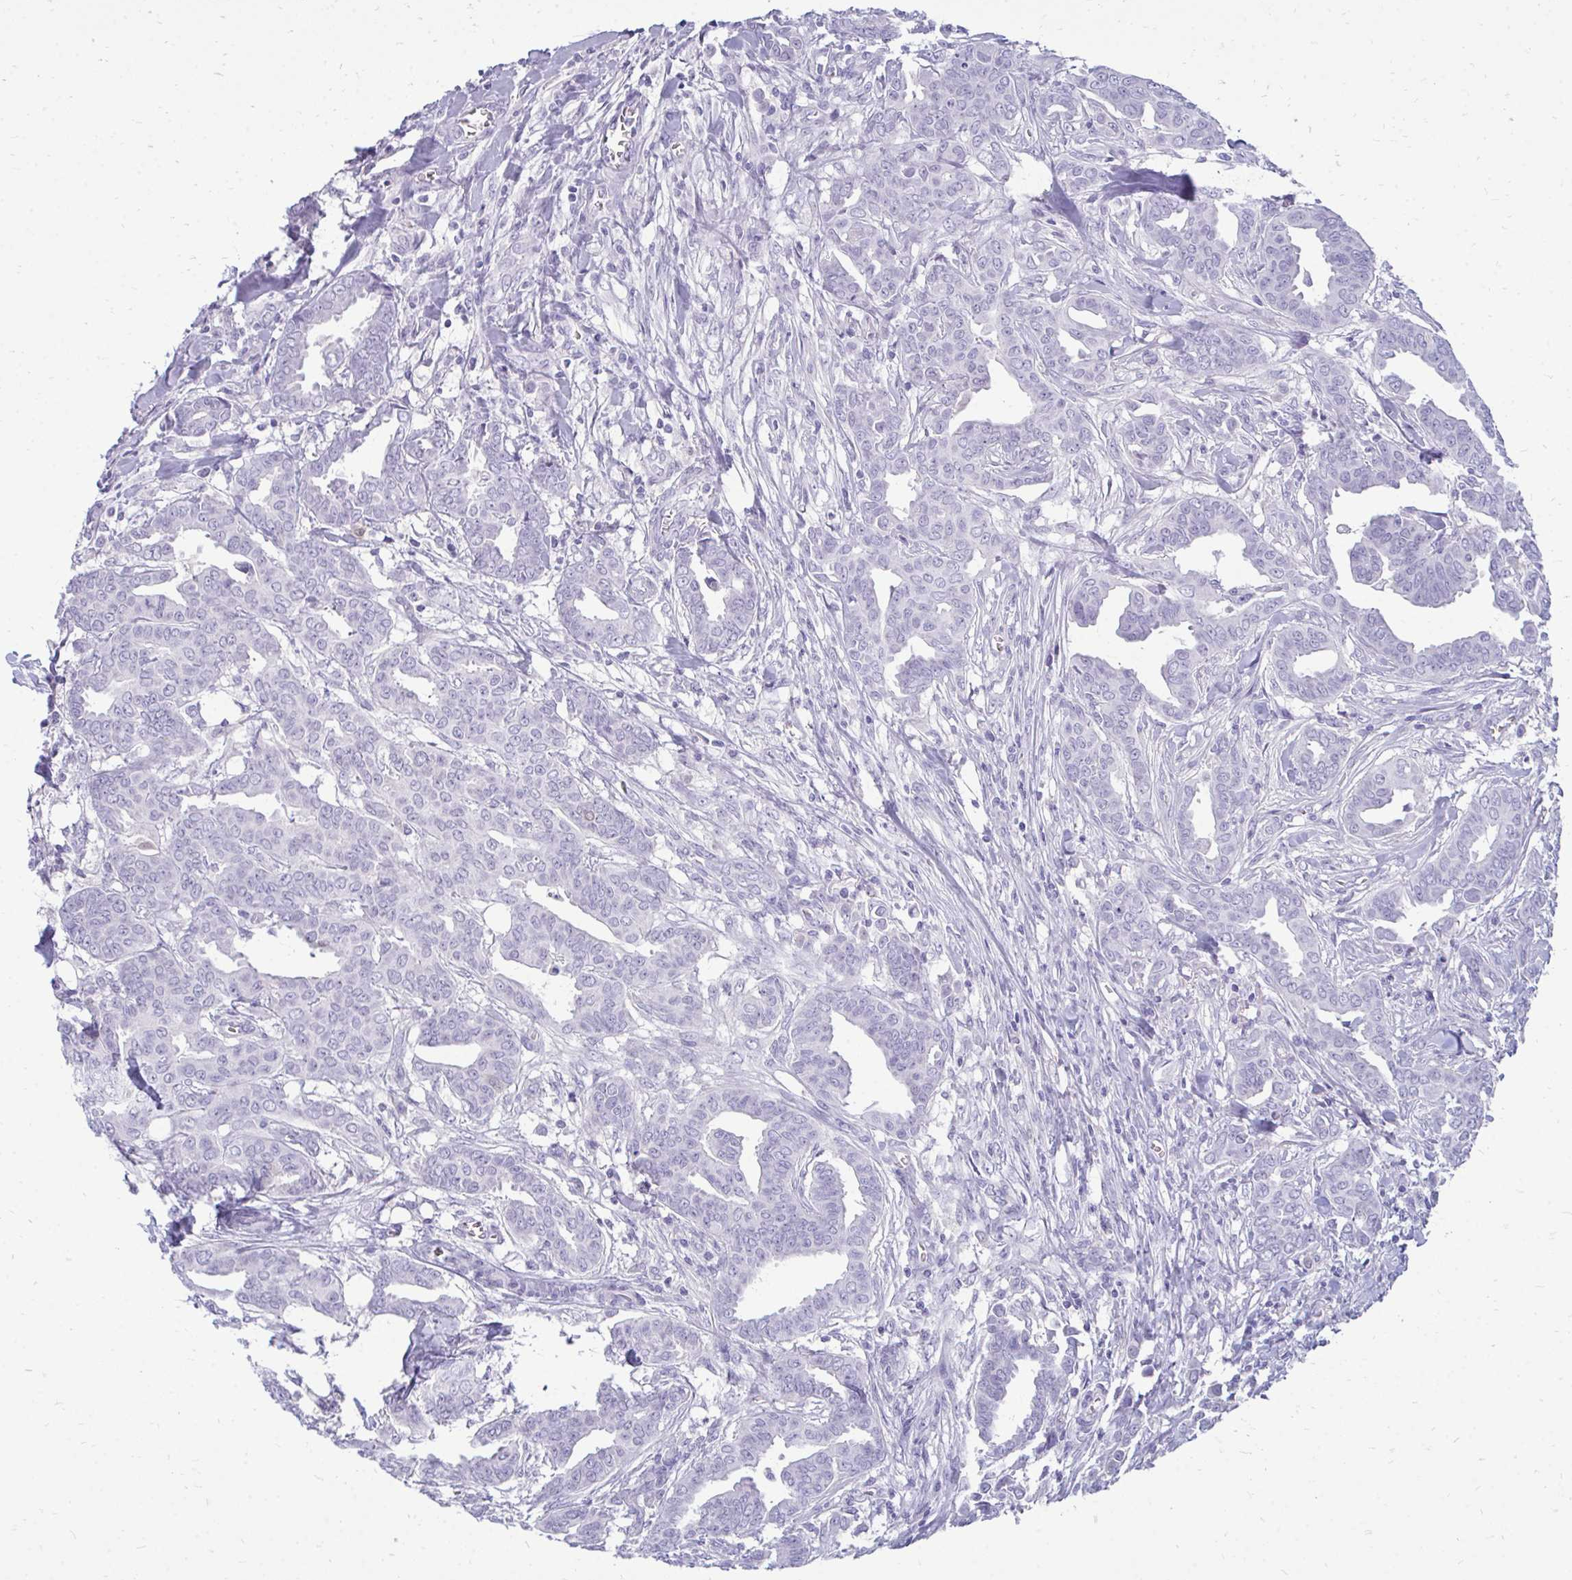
{"staining": {"intensity": "negative", "quantity": "none", "location": "none"}, "tissue": "breast cancer", "cell_type": "Tumor cells", "image_type": "cancer", "snomed": [{"axis": "morphology", "description": "Duct carcinoma"}, {"axis": "topography", "description": "Breast"}], "caption": "Breast cancer stained for a protein using immunohistochemistry reveals no positivity tumor cells.", "gene": "FABP3", "patient": {"sex": "female", "age": 45}}